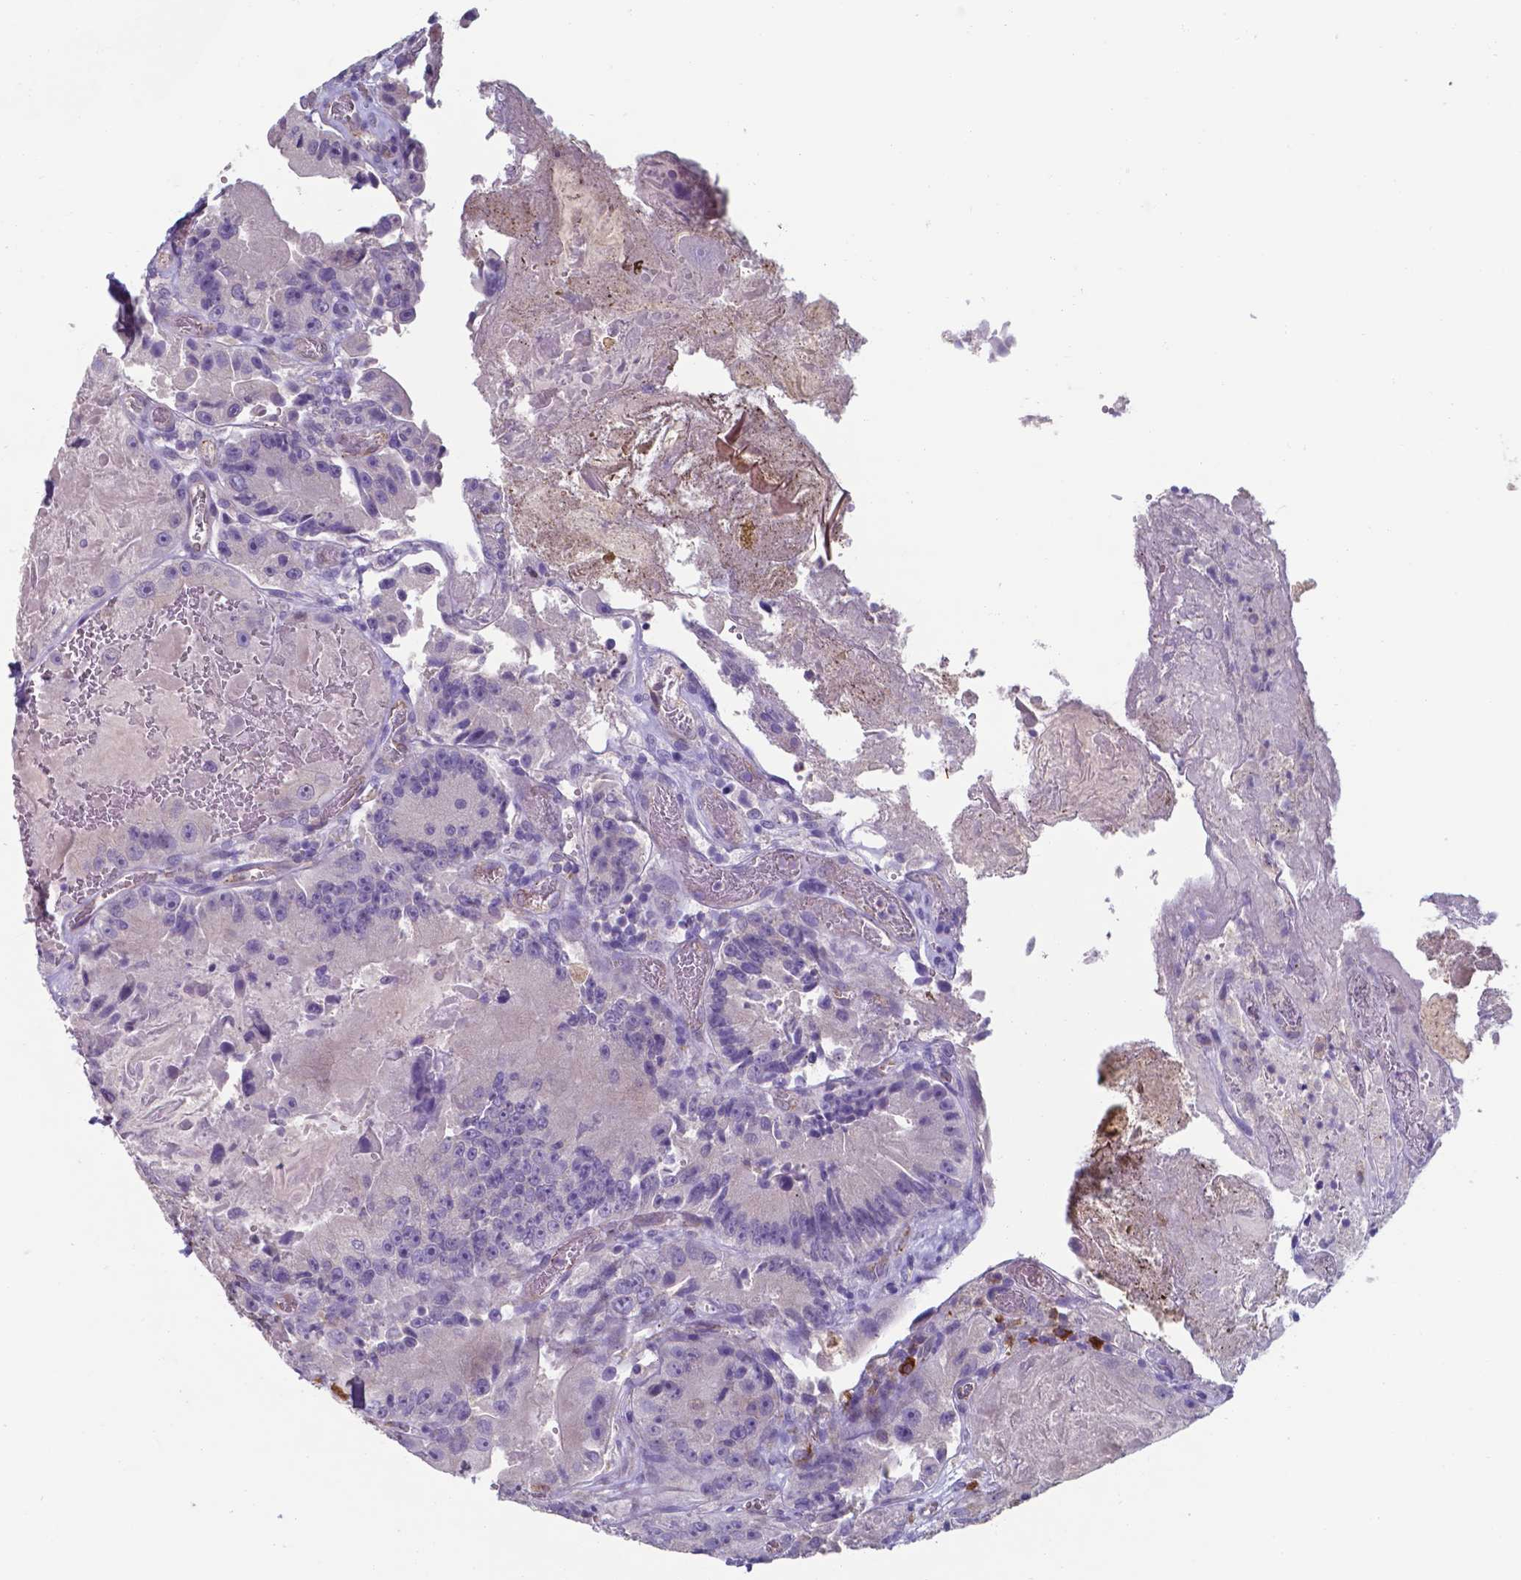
{"staining": {"intensity": "negative", "quantity": "none", "location": "none"}, "tissue": "colorectal cancer", "cell_type": "Tumor cells", "image_type": "cancer", "snomed": [{"axis": "morphology", "description": "Adenocarcinoma, NOS"}, {"axis": "topography", "description": "Colon"}], "caption": "DAB immunohistochemical staining of colorectal cancer (adenocarcinoma) displays no significant staining in tumor cells.", "gene": "UBE2J1", "patient": {"sex": "female", "age": 86}}